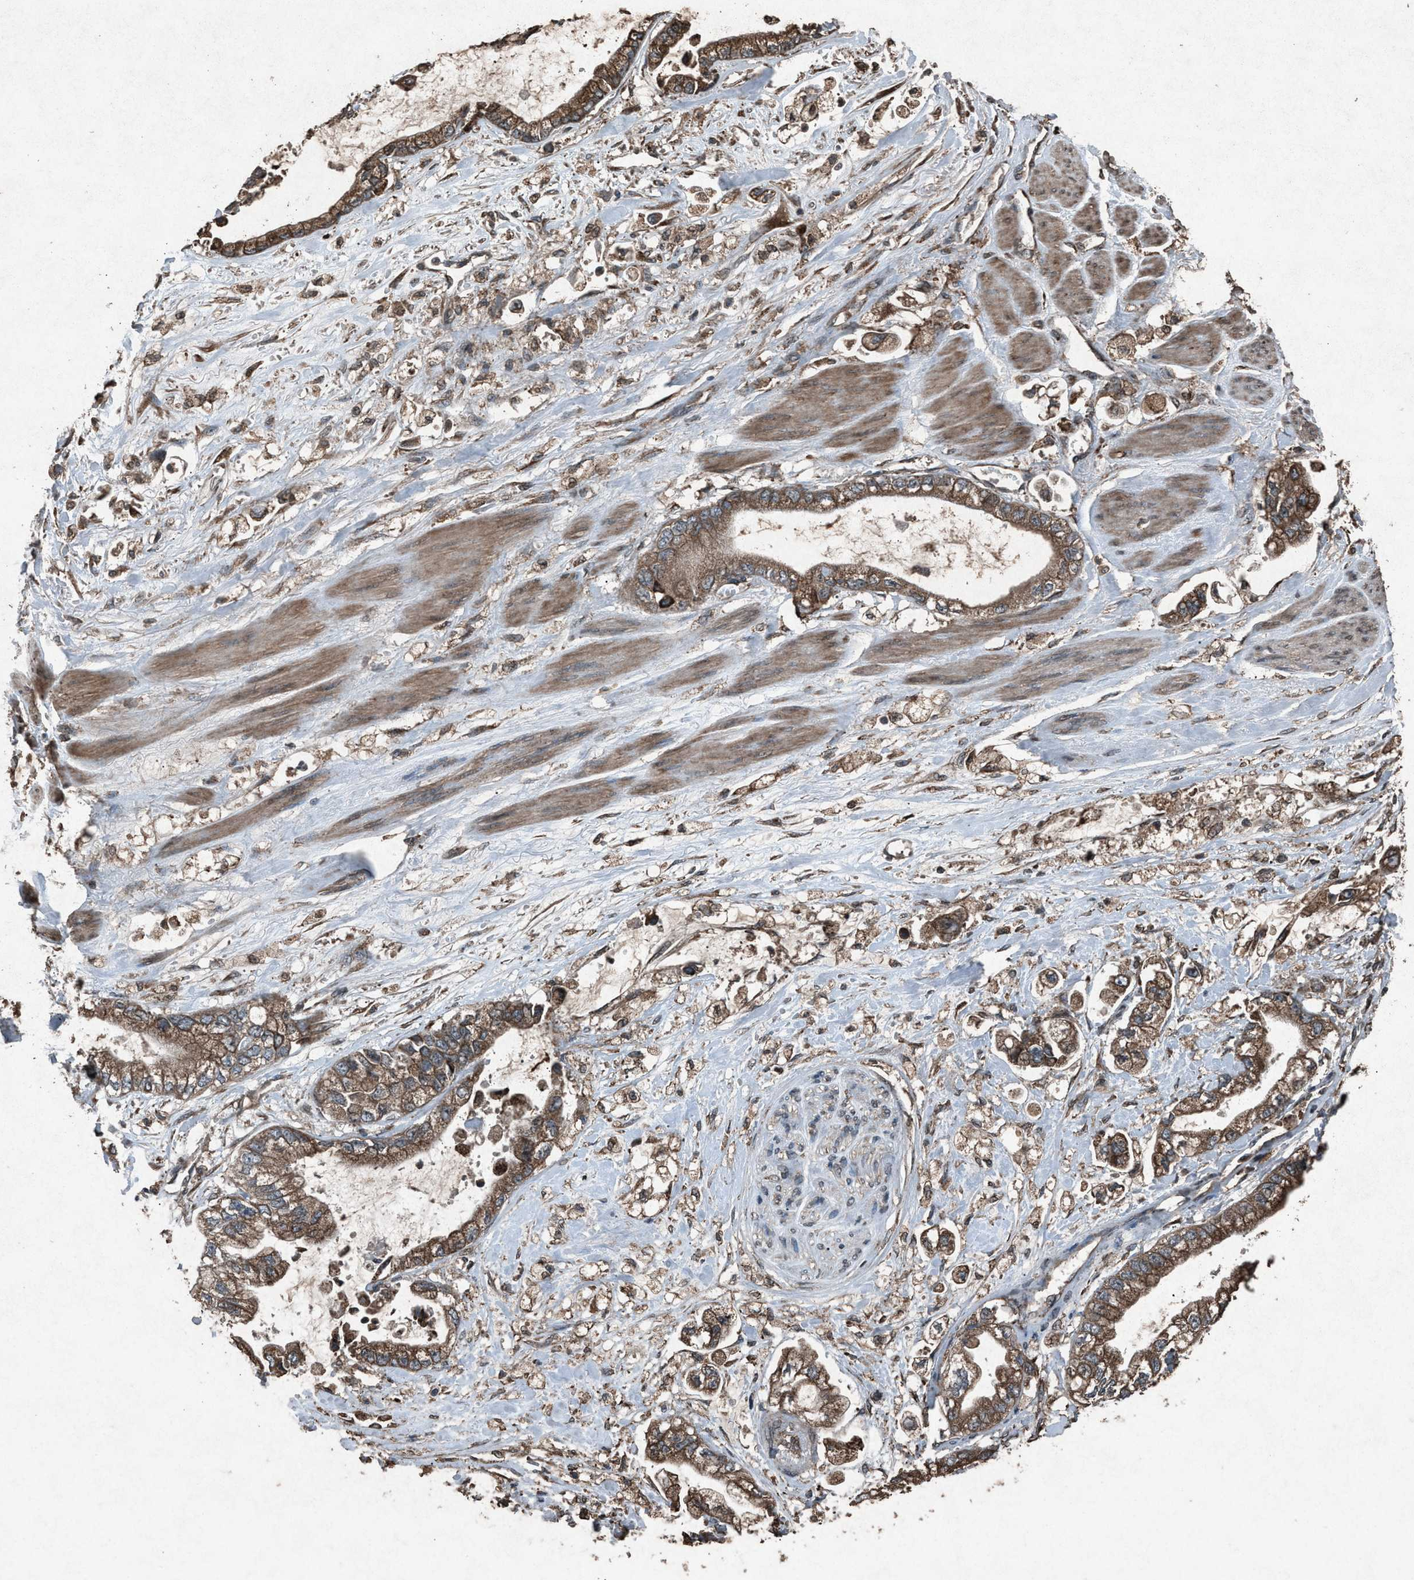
{"staining": {"intensity": "moderate", "quantity": ">75%", "location": "cytoplasmic/membranous"}, "tissue": "stomach cancer", "cell_type": "Tumor cells", "image_type": "cancer", "snomed": [{"axis": "morphology", "description": "Normal tissue, NOS"}, {"axis": "morphology", "description": "Adenocarcinoma, NOS"}, {"axis": "topography", "description": "Stomach"}], "caption": "Stomach cancer (adenocarcinoma) tissue displays moderate cytoplasmic/membranous expression in about >75% of tumor cells, visualized by immunohistochemistry.", "gene": "CALR", "patient": {"sex": "male", "age": 62}}